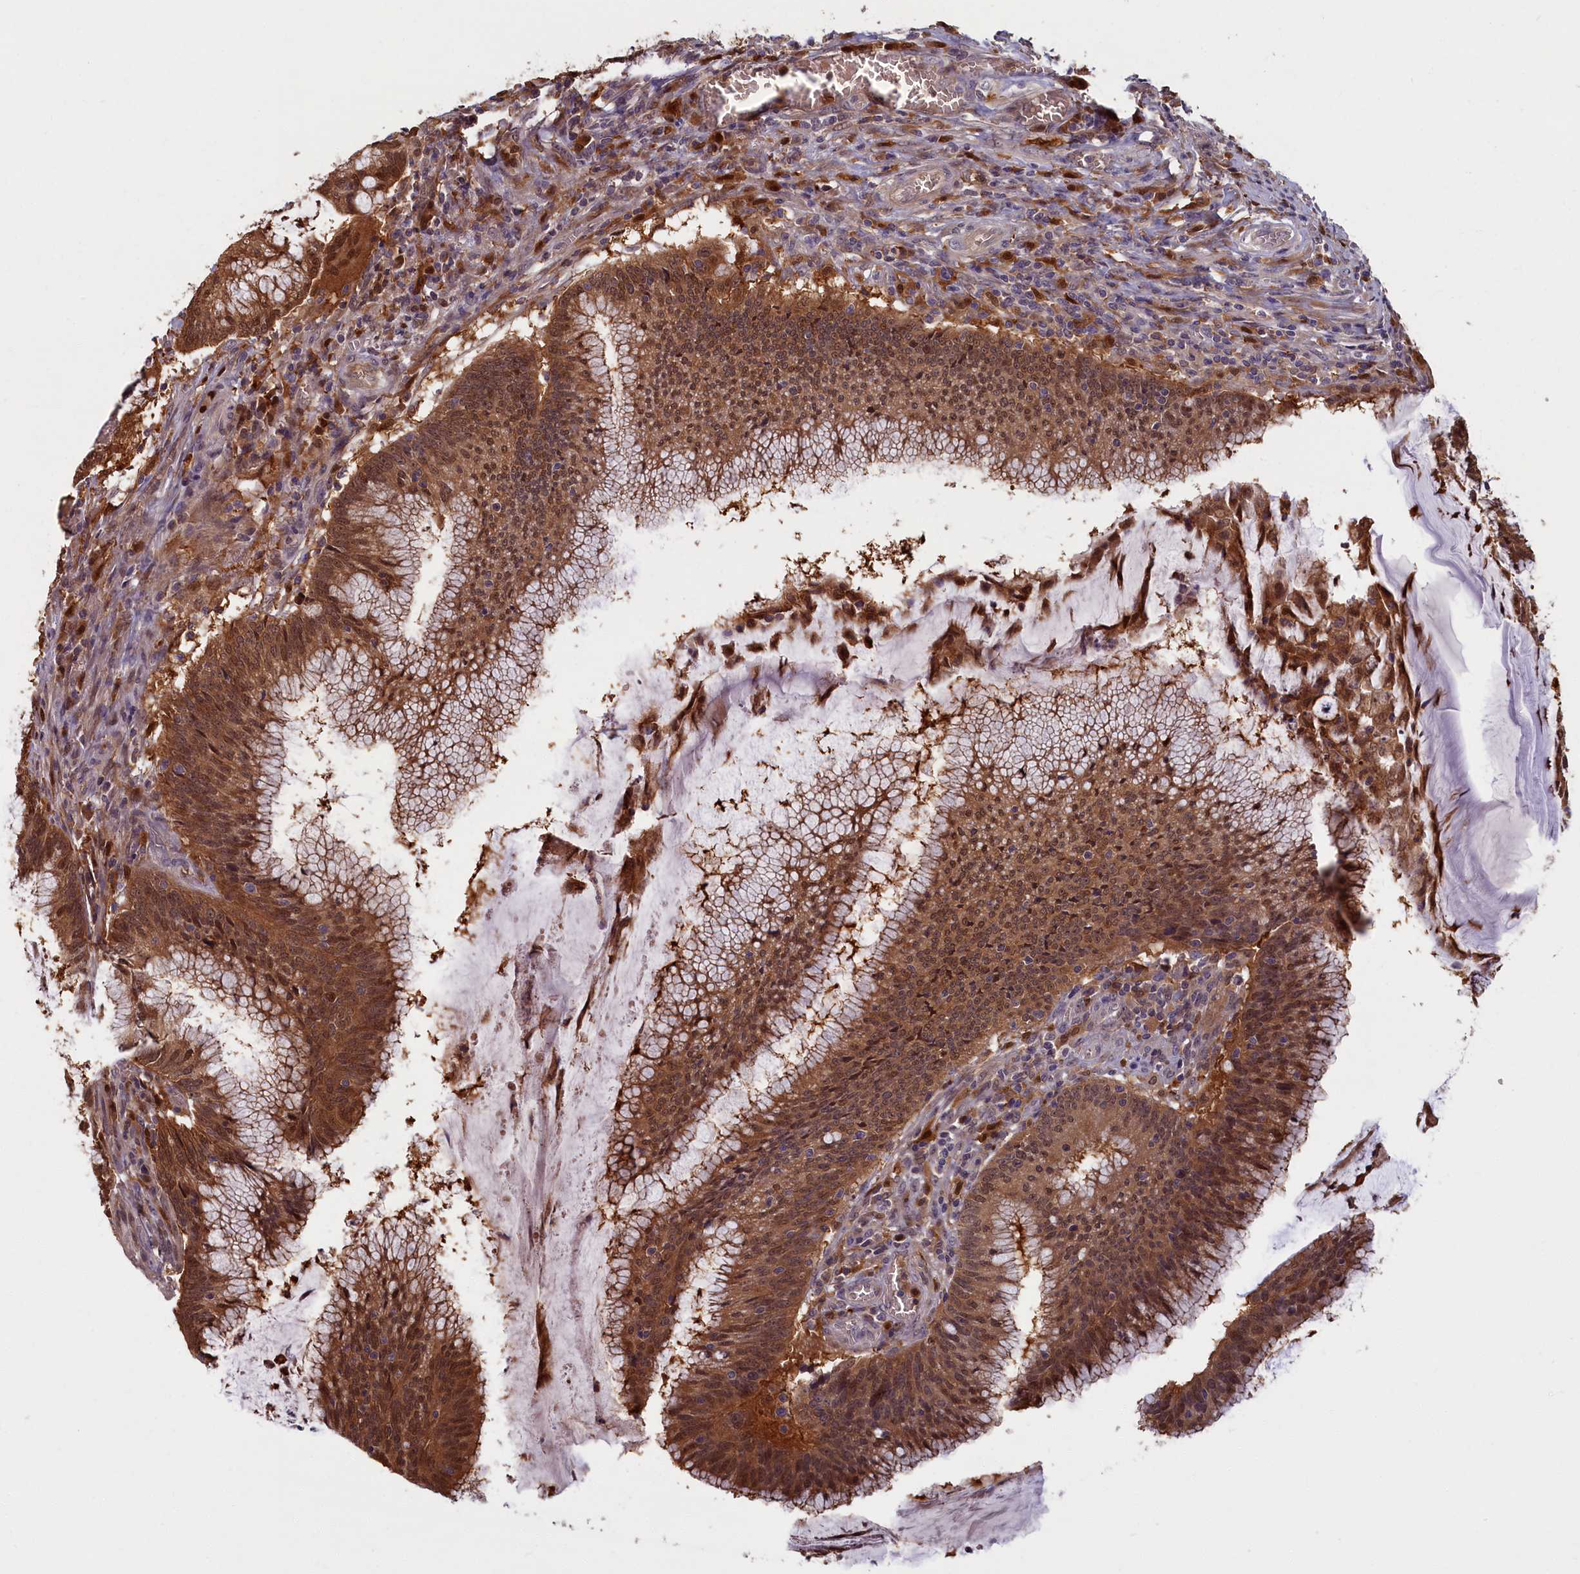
{"staining": {"intensity": "strong", "quantity": ">75%", "location": "cytoplasmic/membranous,nuclear"}, "tissue": "colorectal cancer", "cell_type": "Tumor cells", "image_type": "cancer", "snomed": [{"axis": "morphology", "description": "Adenocarcinoma, NOS"}, {"axis": "topography", "description": "Rectum"}], "caption": "DAB (3,3'-diaminobenzidine) immunohistochemical staining of colorectal cancer demonstrates strong cytoplasmic/membranous and nuclear protein staining in about >75% of tumor cells.", "gene": "BLVRB", "patient": {"sex": "female", "age": 77}}